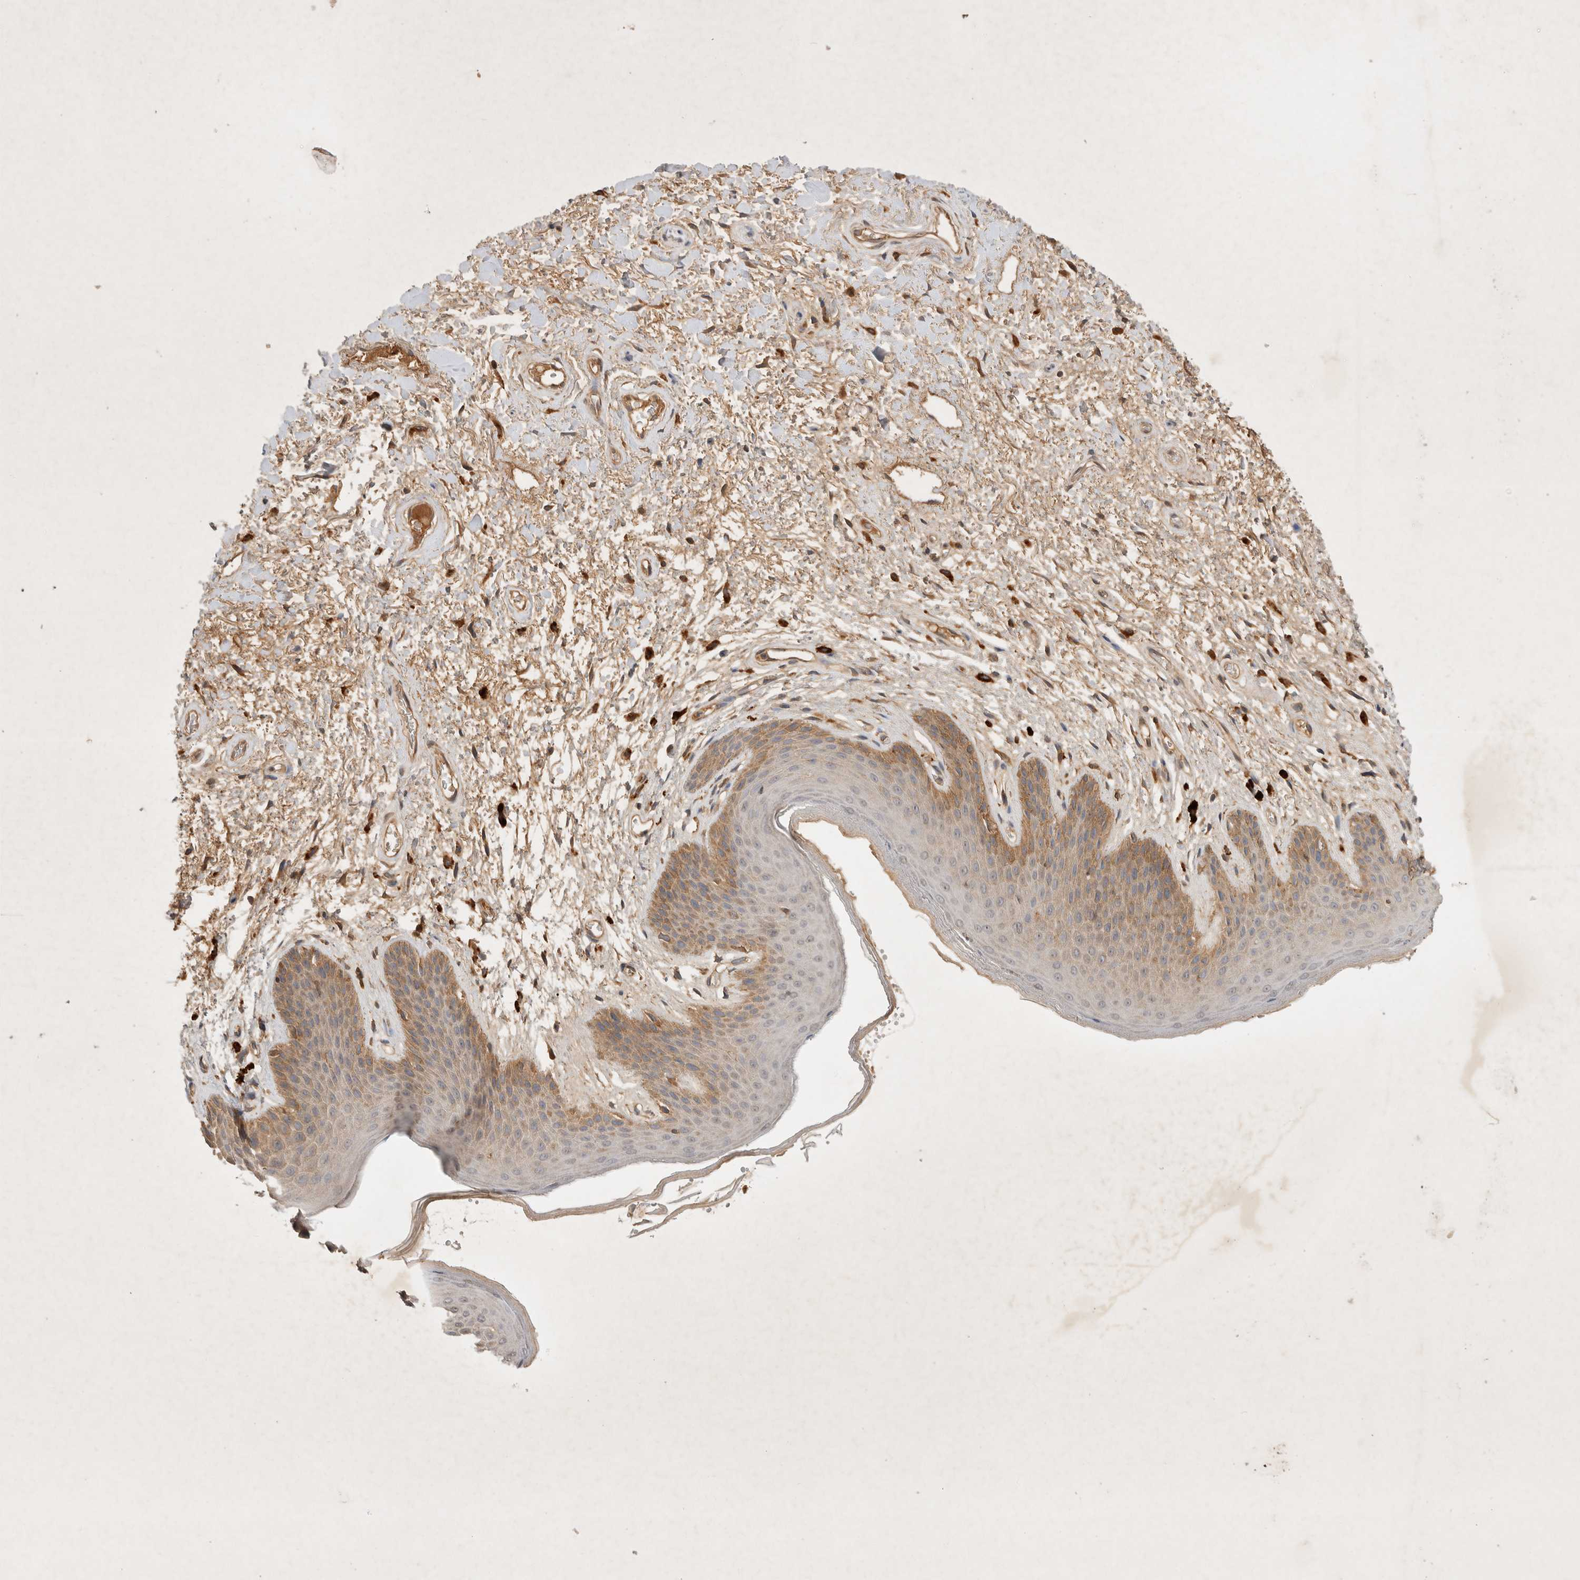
{"staining": {"intensity": "moderate", "quantity": "25%-75%", "location": "cytoplasmic/membranous"}, "tissue": "skin", "cell_type": "Epidermal cells", "image_type": "normal", "snomed": [{"axis": "morphology", "description": "Normal tissue, NOS"}, {"axis": "topography", "description": "Anal"}], "caption": "An immunohistochemistry photomicrograph of unremarkable tissue is shown. Protein staining in brown labels moderate cytoplasmic/membranous positivity in skin within epidermal cells. The protein of interest is shown in brown color, while the nuclei are stained blue.", "gene": "YES1", "patient": {"sex": "male", "age": 74}}